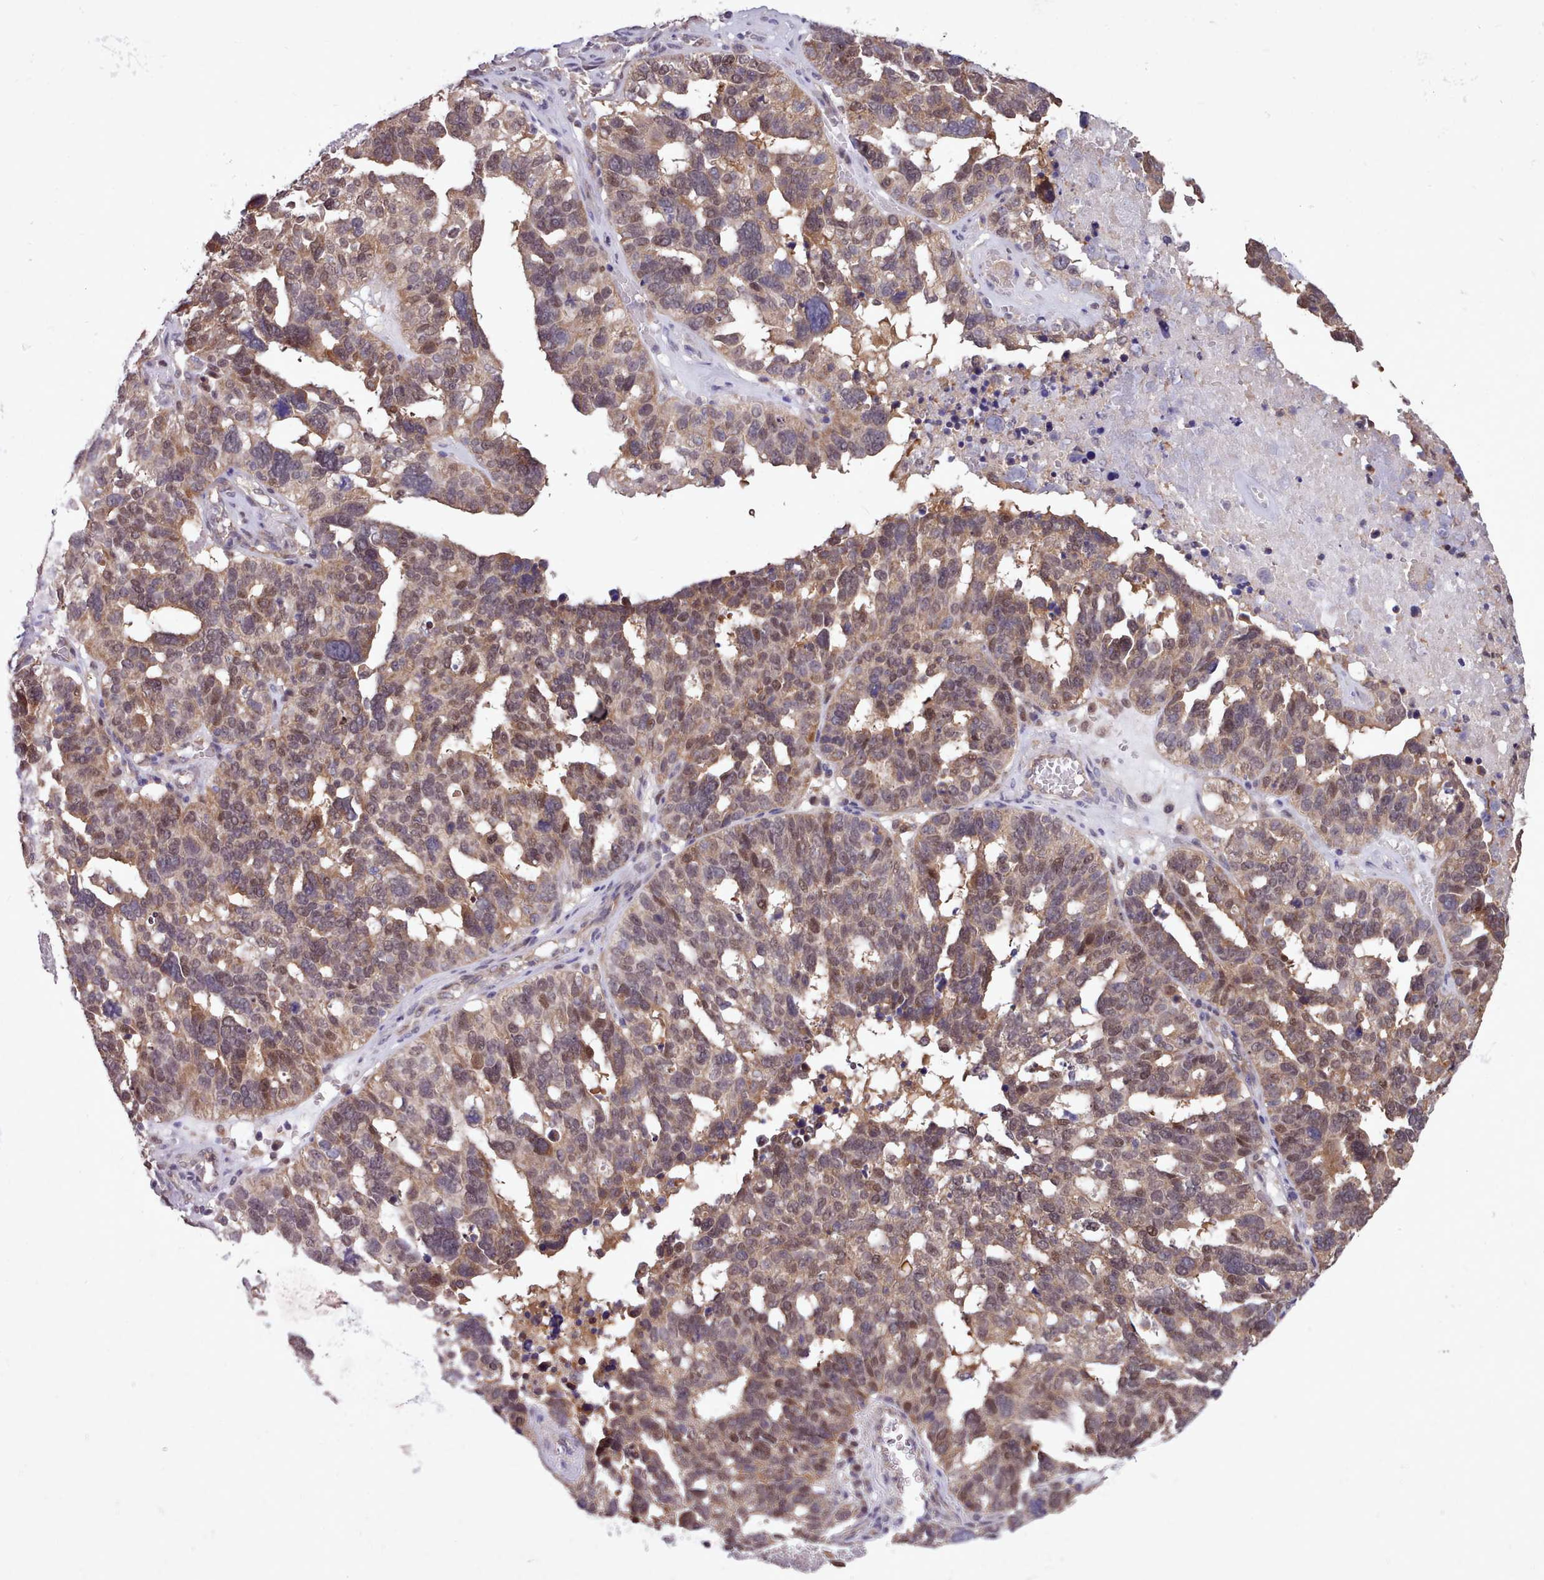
{"staining": {"intensity": "weak", "quantity": "25%-75%", "location": "cytoplasmic/membranous,nuclear"}, "tissue": "ovarian cancer", "cell_type": "Tumor cells", "image_type": "cancer", "snomed": [{"axis": "morphology", "description": "Cystadenocarcinoma, serous, NOS"}, {"axis": "topography", "description": "Ovary"}], "caption": "Immunohistochemical staining of human ovarian cancer reveals low levels of weak cytoplasmic/membranous and nuclear protein expression in about 25%-75% of tumor cells.", "gene": "AHCY", "patient": {"sex": "female", "age": 59}}